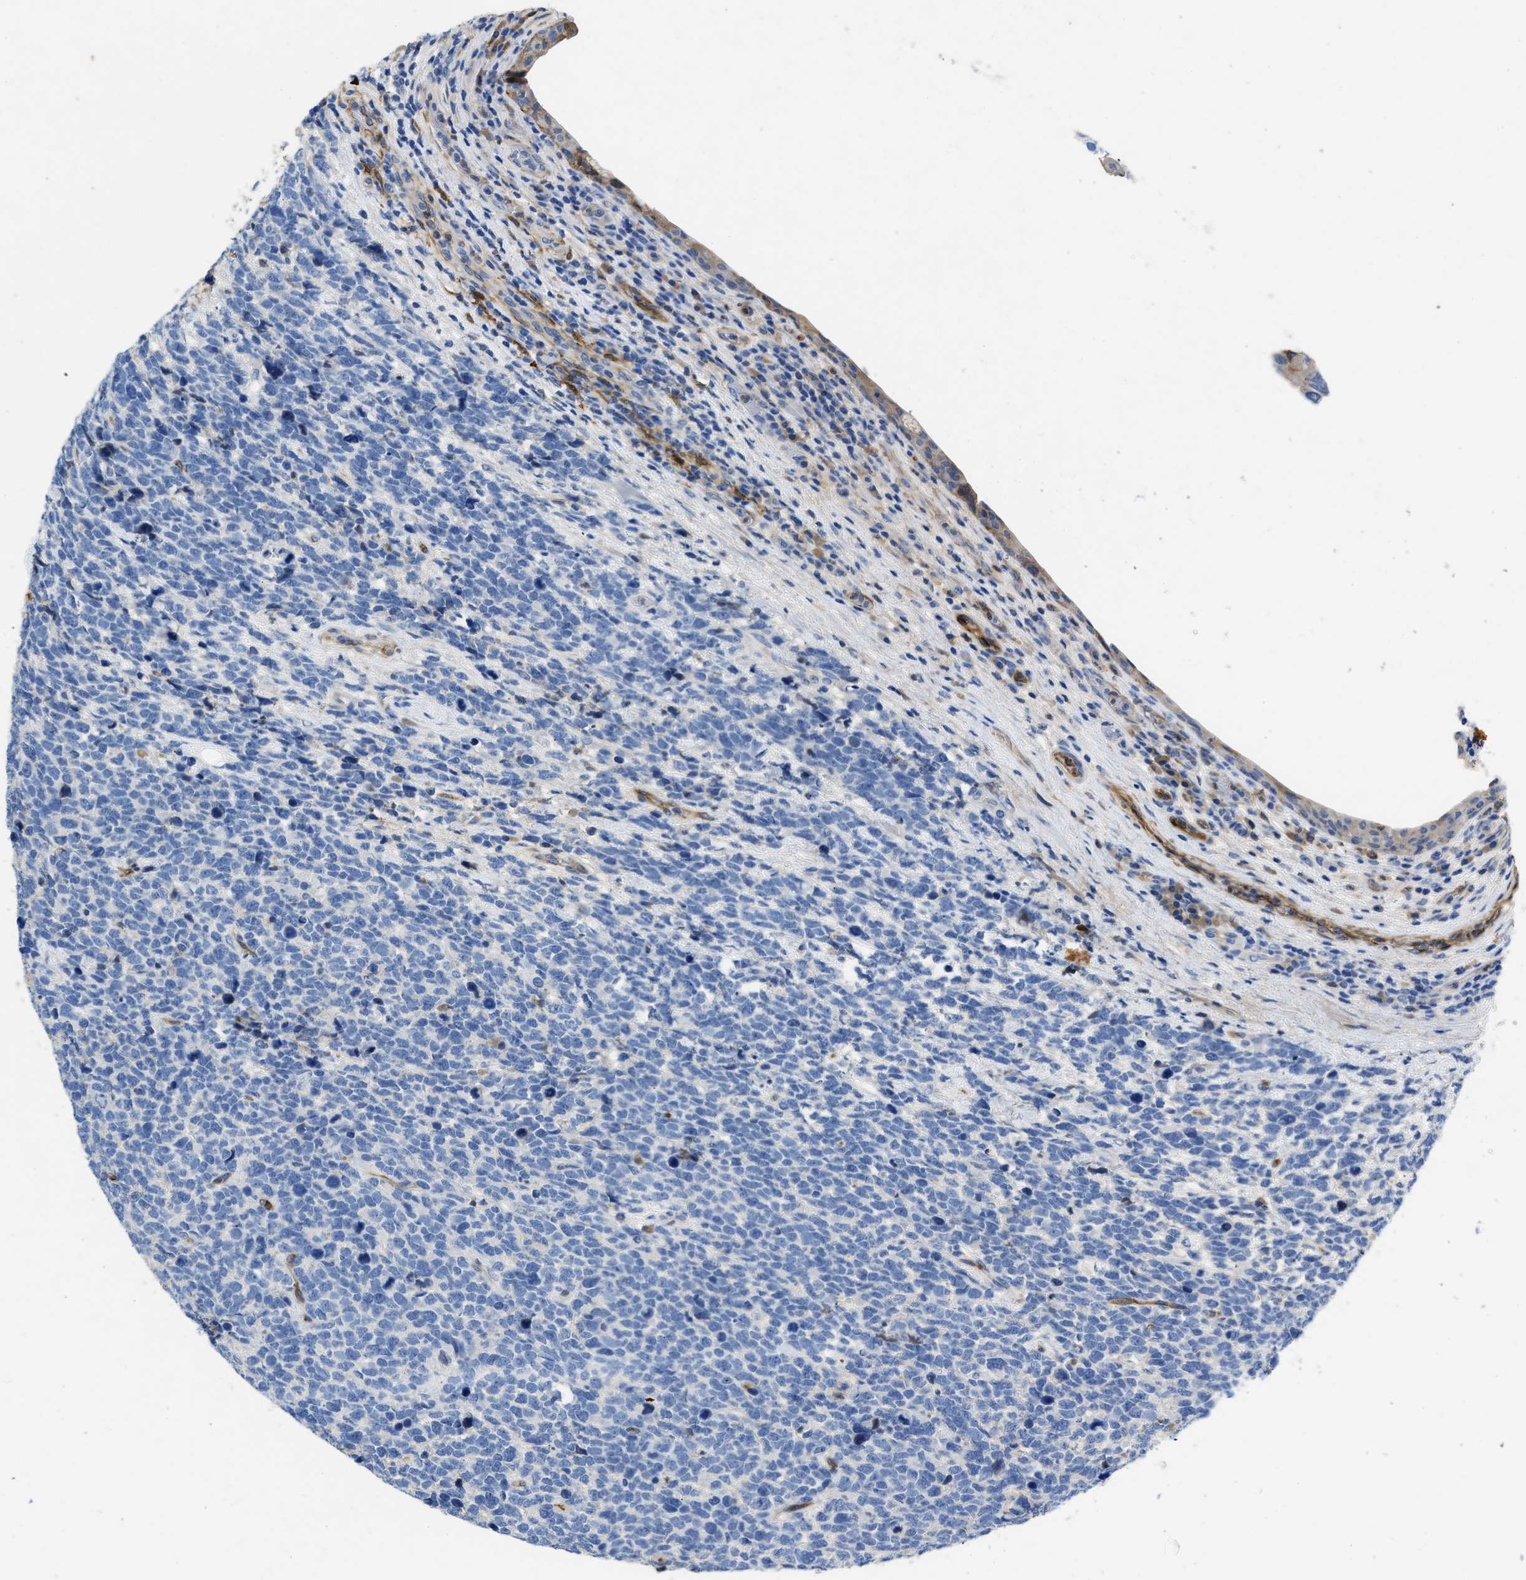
{"staining": {"intensity": "negative", "quantity": "none", "location": "none"}, "tissue": "urothelial cancer", "cell_type": "Tumor cells", "image_type": "cancer", "snomed": [{"axis": "morphology", "description": "Urothelial carcinoma, High grade"}, {"axis": "topography", "description": "Urinary bladder"}], "caption": "There is no significant expression in tumor cells of urothelial cancer.", "gene": "SPEG", "patient": {"sex": "female", "age": 82}}